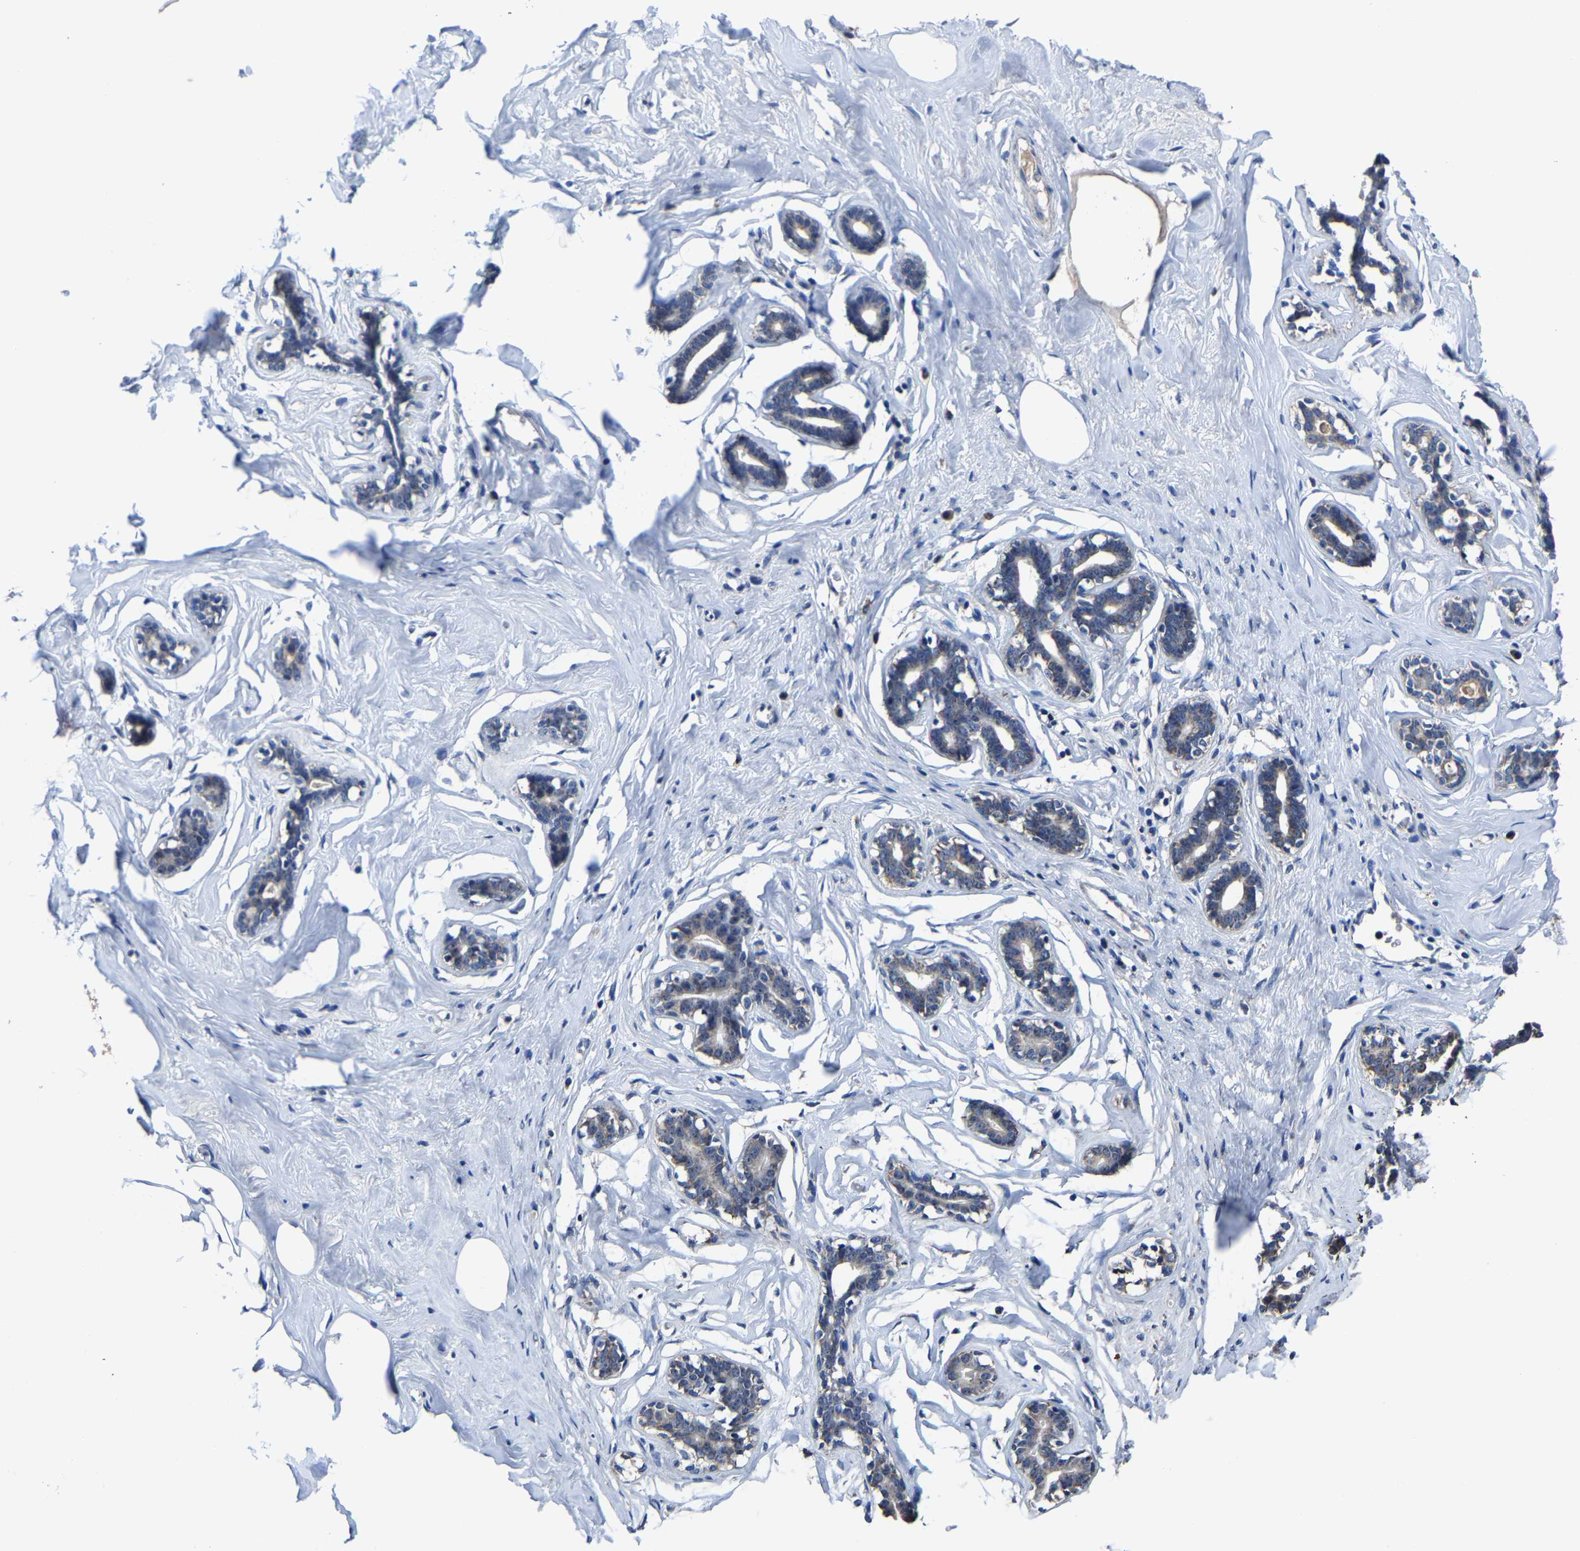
{"staining": {"intensity": "moderate", "quantity": ">75%", "location": "cytoplasmic/membranous"}, "tissue": "adipose tissue", "cell_type": "Adipocytes", "image_type": "normal", "snomed": [{"axis": "morphology", "description": "Normal tissue, NOS"}, {"axis": "morphology", "description": "Fibrosis, NOS"}, {"axis": "topography", "description": "Breast"}, {"axis": "topography", "description": "Adipose tissue"}], "caption": "A brown stain shows moderate cytoplasmic/membranous expression of a protein in adipocytes of unremarkable human adipose tissue. (Brightfield microscopy of DAB IHC at high magnification).", "gene": "ZCCHC7", "patient": {"sex": "female", "age": 39}}